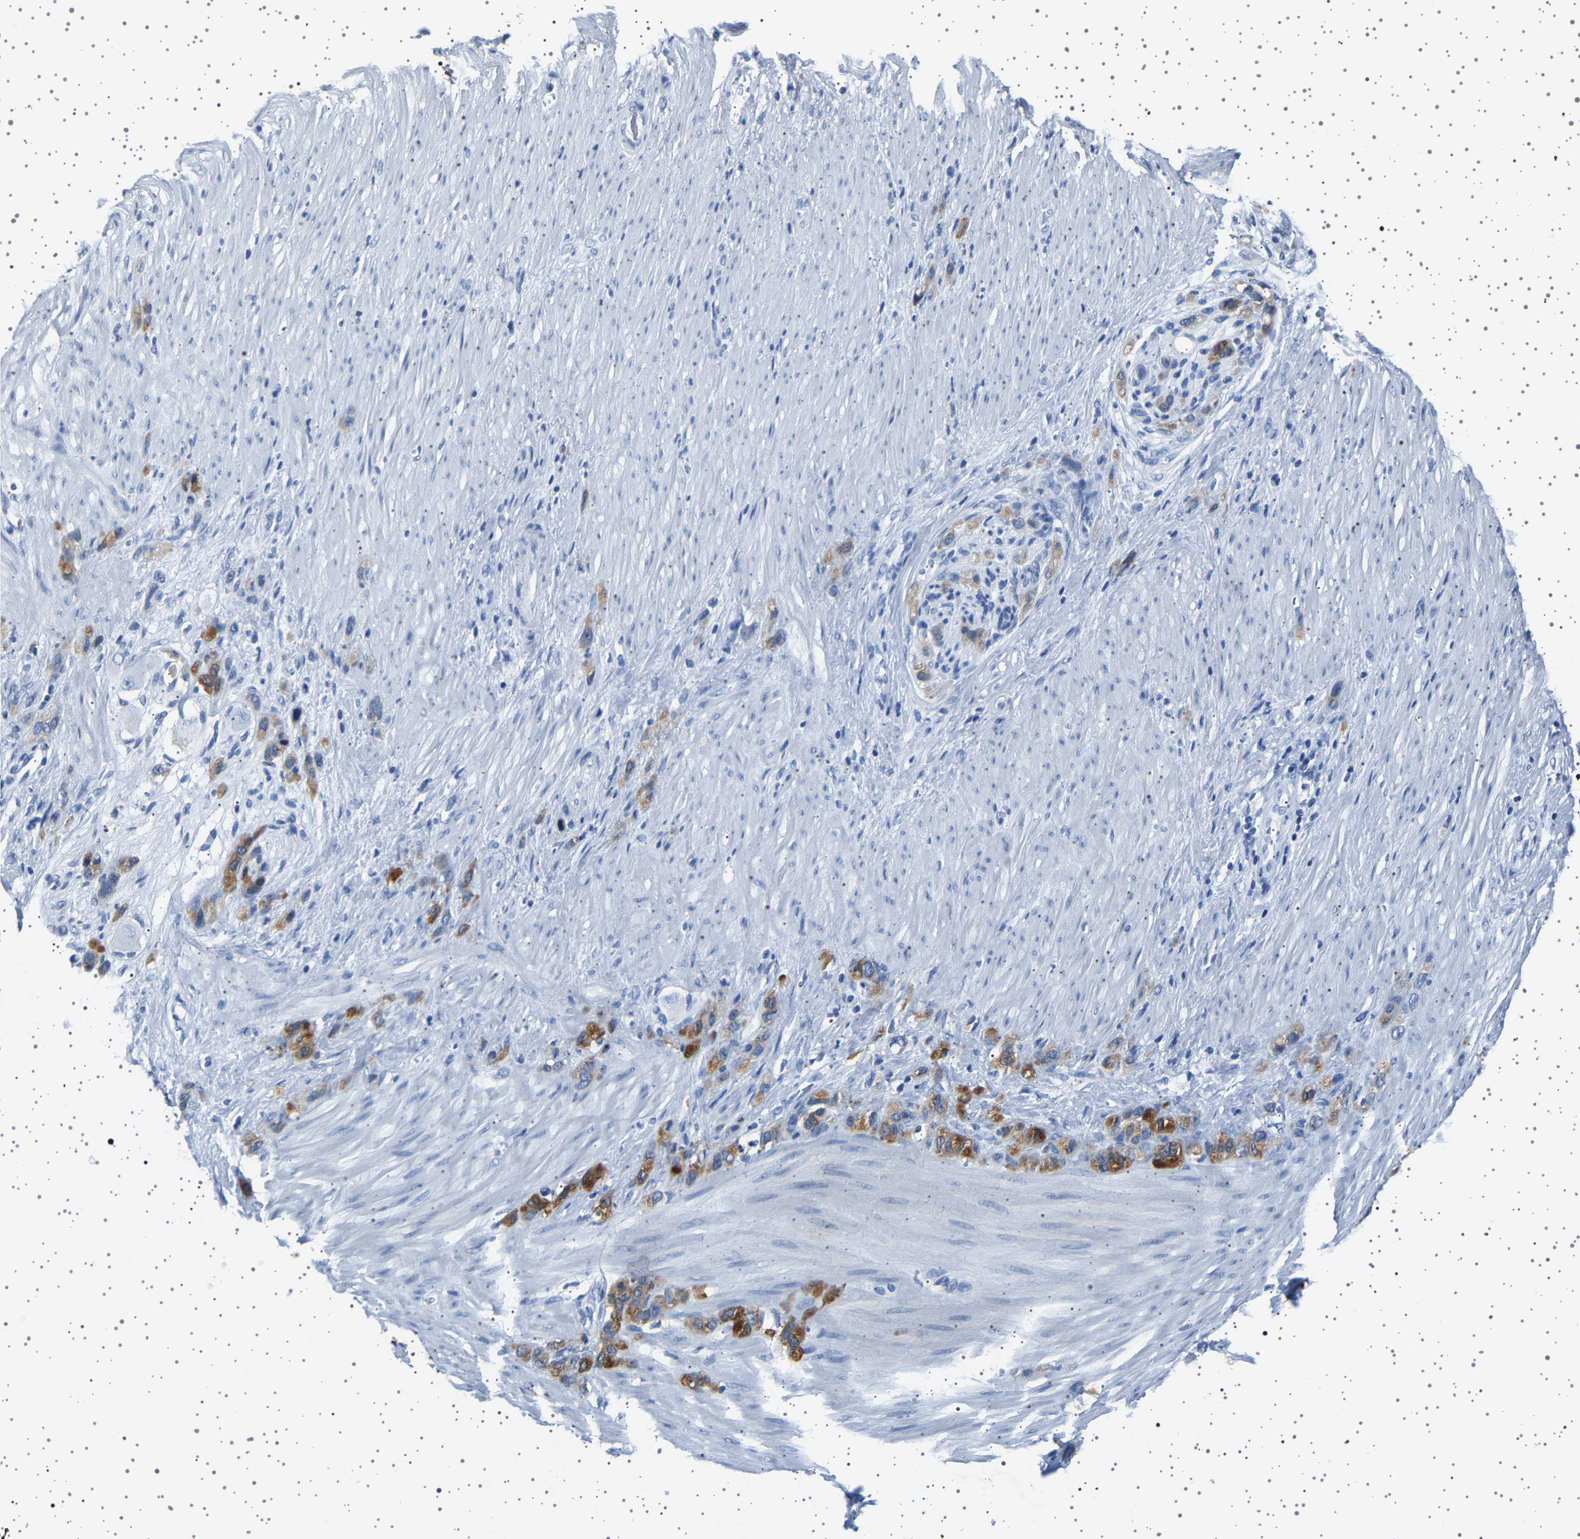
{"staining": {"intensity": "strong", "quantity": ">75%", "location": "cytoplasmic/membranous"}, "tissue": "stomach cancer", "cell_type": "Tumor cells", "image_type": "cancer", "snomed": [{"axis": "morphology", "description": "Normal tissue, NOS"}, {"axis": "morphology", "description": "Adenocarcinoma, NOS"}, {"axis": "morphology", "description": "Adenocarcinoma, High grade"}, {"axis": "topography", "description": "Stomach, upper"}, {"axis": "topography", "description": "Stomach"}], "caption": "Tumor cells exhibit strong cytoplasmic/membranous staining in approximately >75% of cells in adenocarcinoma (stomach).", "gene": "TFF3", "patient": {"sex": "female", "age": 65}}